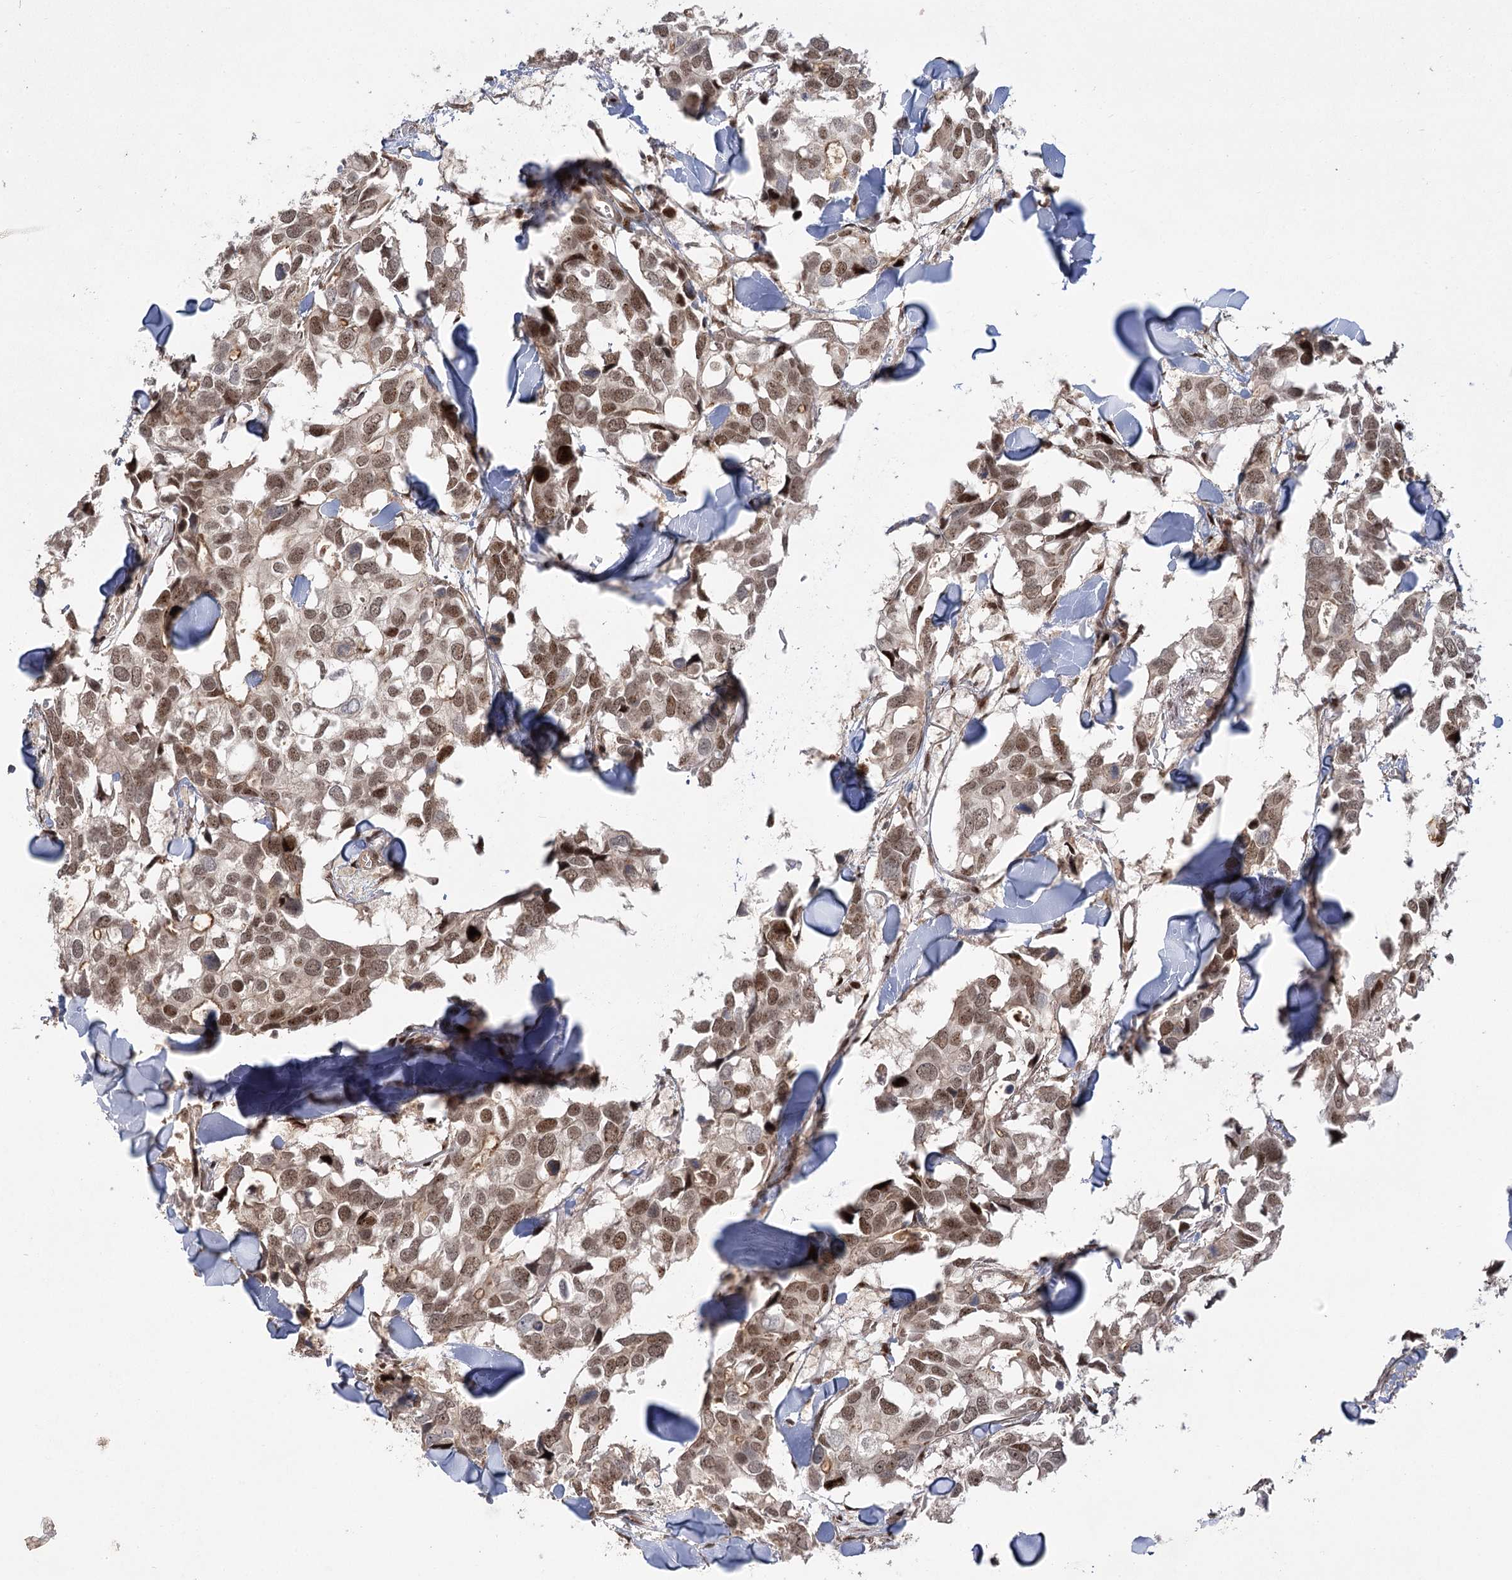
{"staining": {"intensity": "moderate", "quantity": ">75%", "location": "nuclear"}, "tissue": "breast cancer", "cell_type": "Tumor cells", "image_type": "cancer", "snomed": [{"axis": "morphology", "description": "Duct carcinoma"}, {"axis": "topography", "description": "Breast"}], "caption": "A photomicrograph showing moderate nuclear expression in about >75% of tumor cells in breast cancer (infiltrating ductal carcinoma), as visualized by brown immunohistochemical staining.", "gene": "HELQ", "patient": {"sex": "female", "age": 83}}